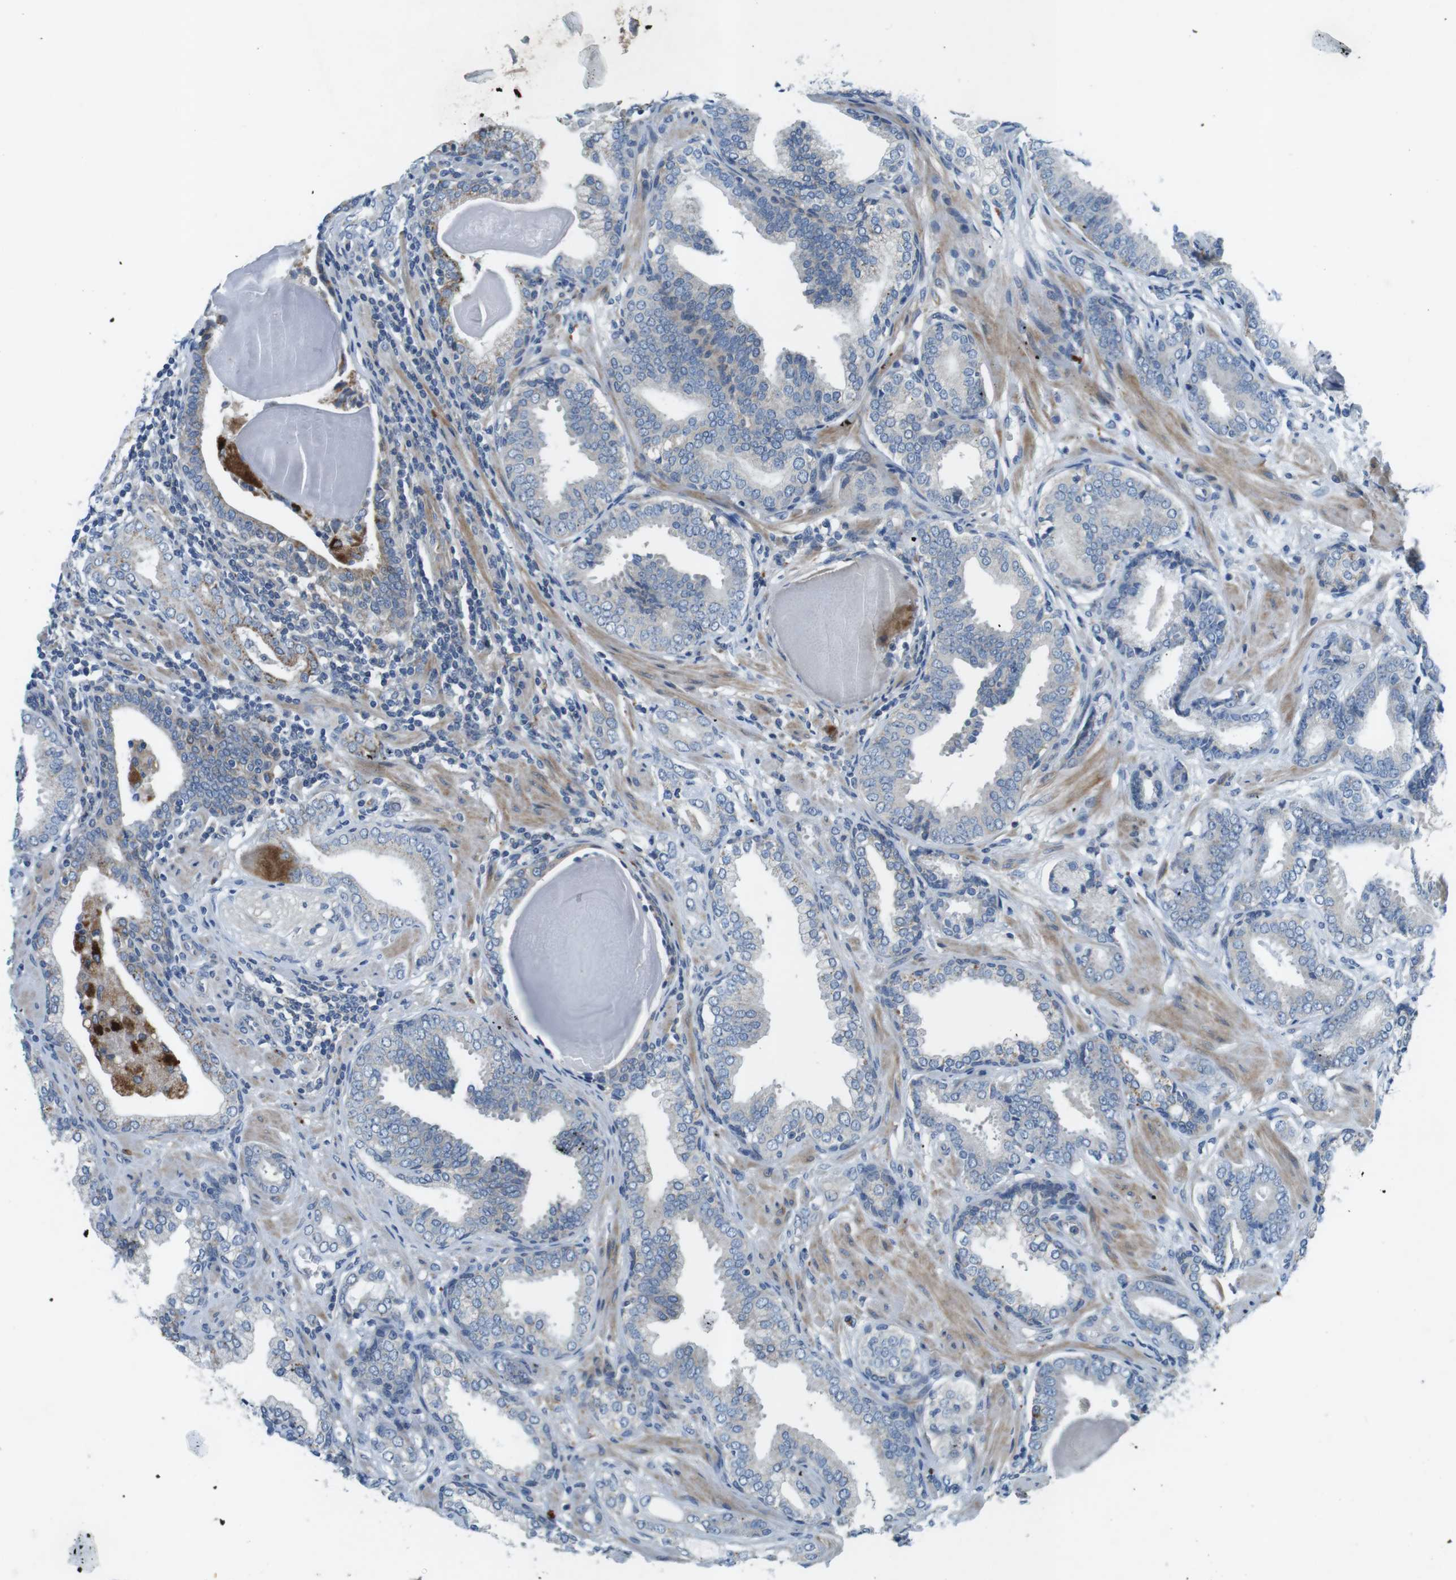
{"staining": {"intensity": "negative", "quantity": "none", "location": "none"}, "tissue": "prostate cancer", "cell_type": "Tumor cells", "image_type": "cancer", "snomed": [{"axis": "morphology", "description": "Adenocarcinoma, Low grade"}, {"axis": "topography", "description": "Prostate"}], "caption": "High magnification brightfield microscopy of adenocarcinoma (low-grade) (prostate) stained with DAB (brown) and counterstained with hematoxylin (blue): tumor cells show no significant positivity.", "gene": "TYW1", "patient": {"sex": "male", "age": 53}}